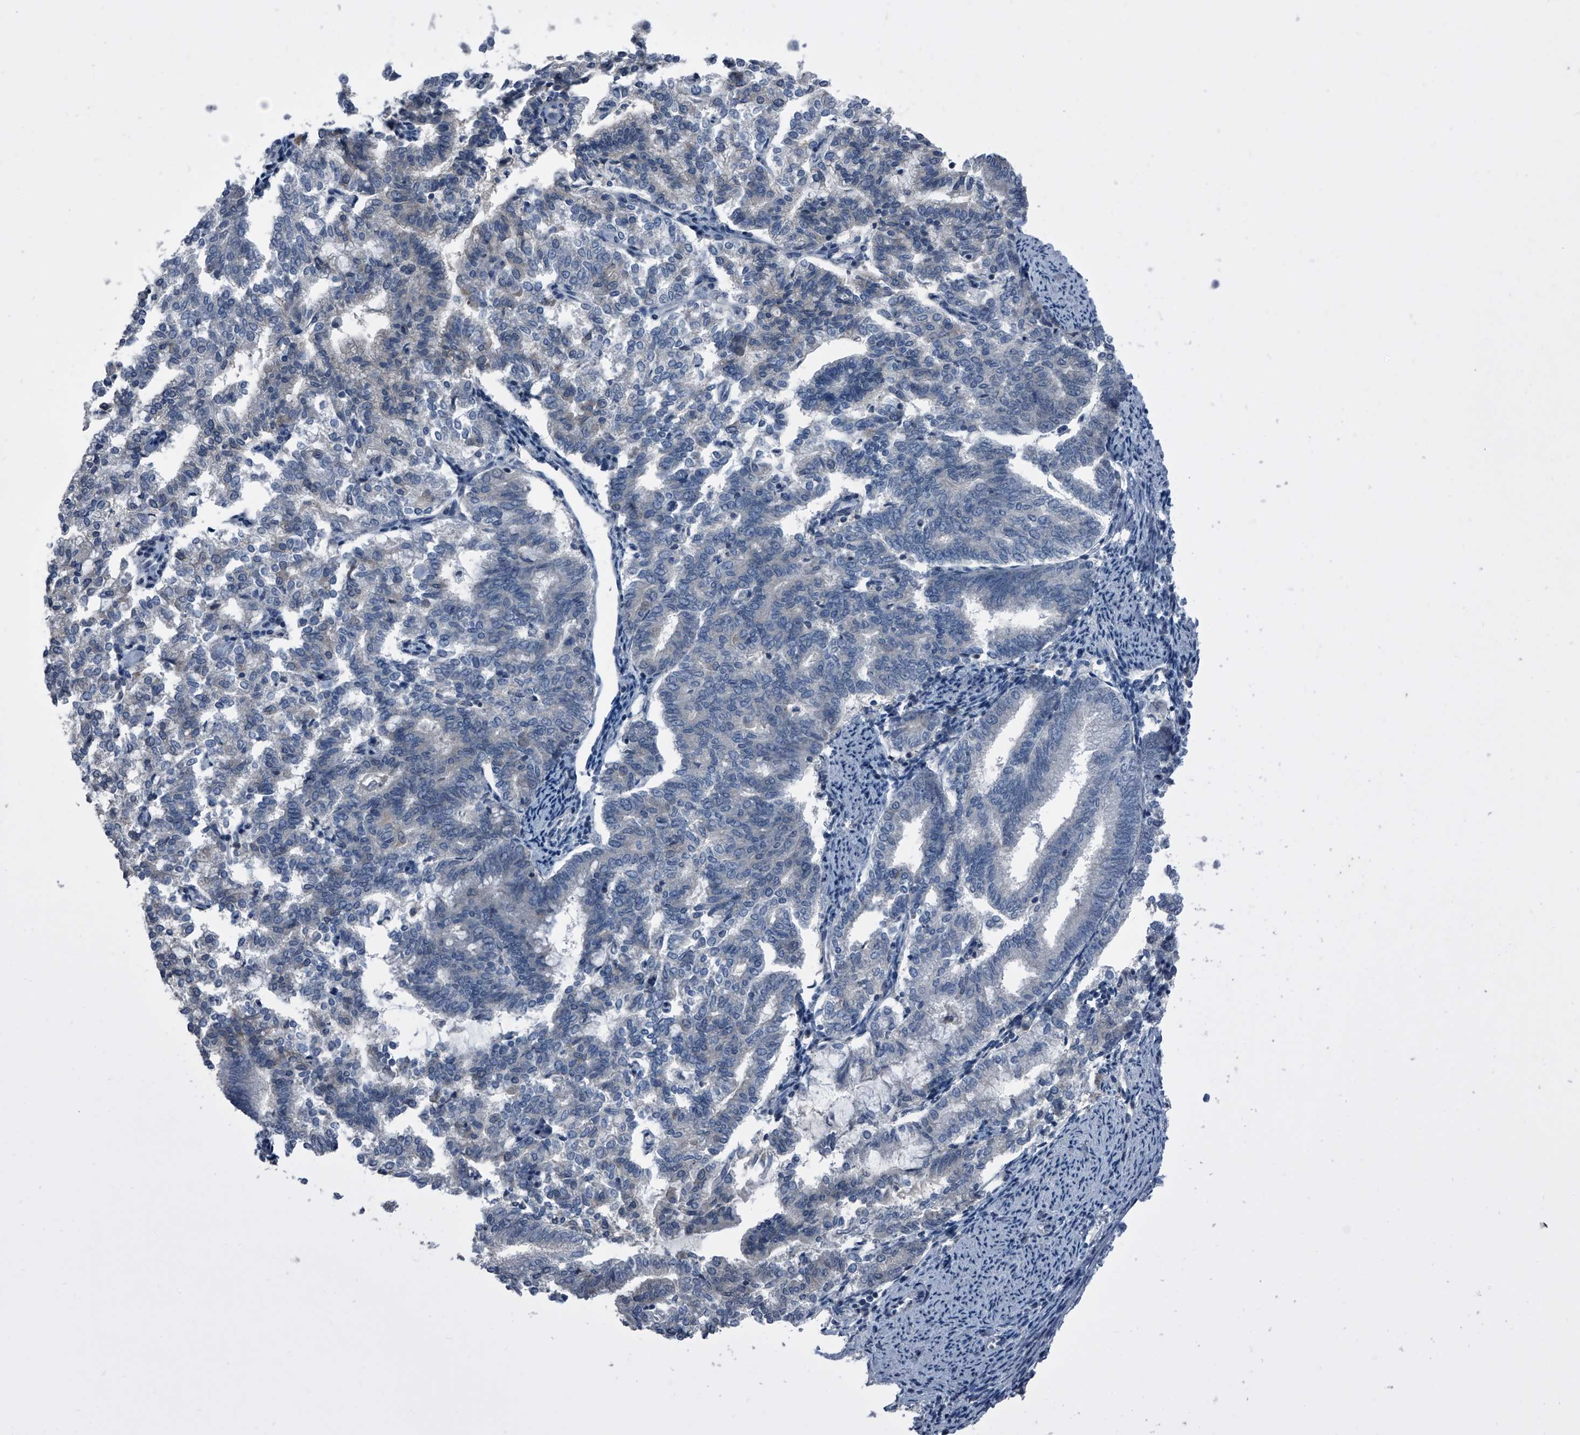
{"staining": {"intensity": "negative", "quantity": "none", "location": "none"}, "tissue": "endometrial cancer", "cell_type": "Tumor cells", "image_type": "cancer", "snomed": [{"axis": "morphology", "description": "Adenocarcinoma, NOS"}, {"axis": "topography", "description": "Endometrium"}], "caption": "Human adenocarcinoma (endometrial) stained for a protein using immunohistochemistry (IHC) displays no staining in tumor cells.", "gene": "PIP5K1A", "patient": {"sex": "female", "age": 79}}